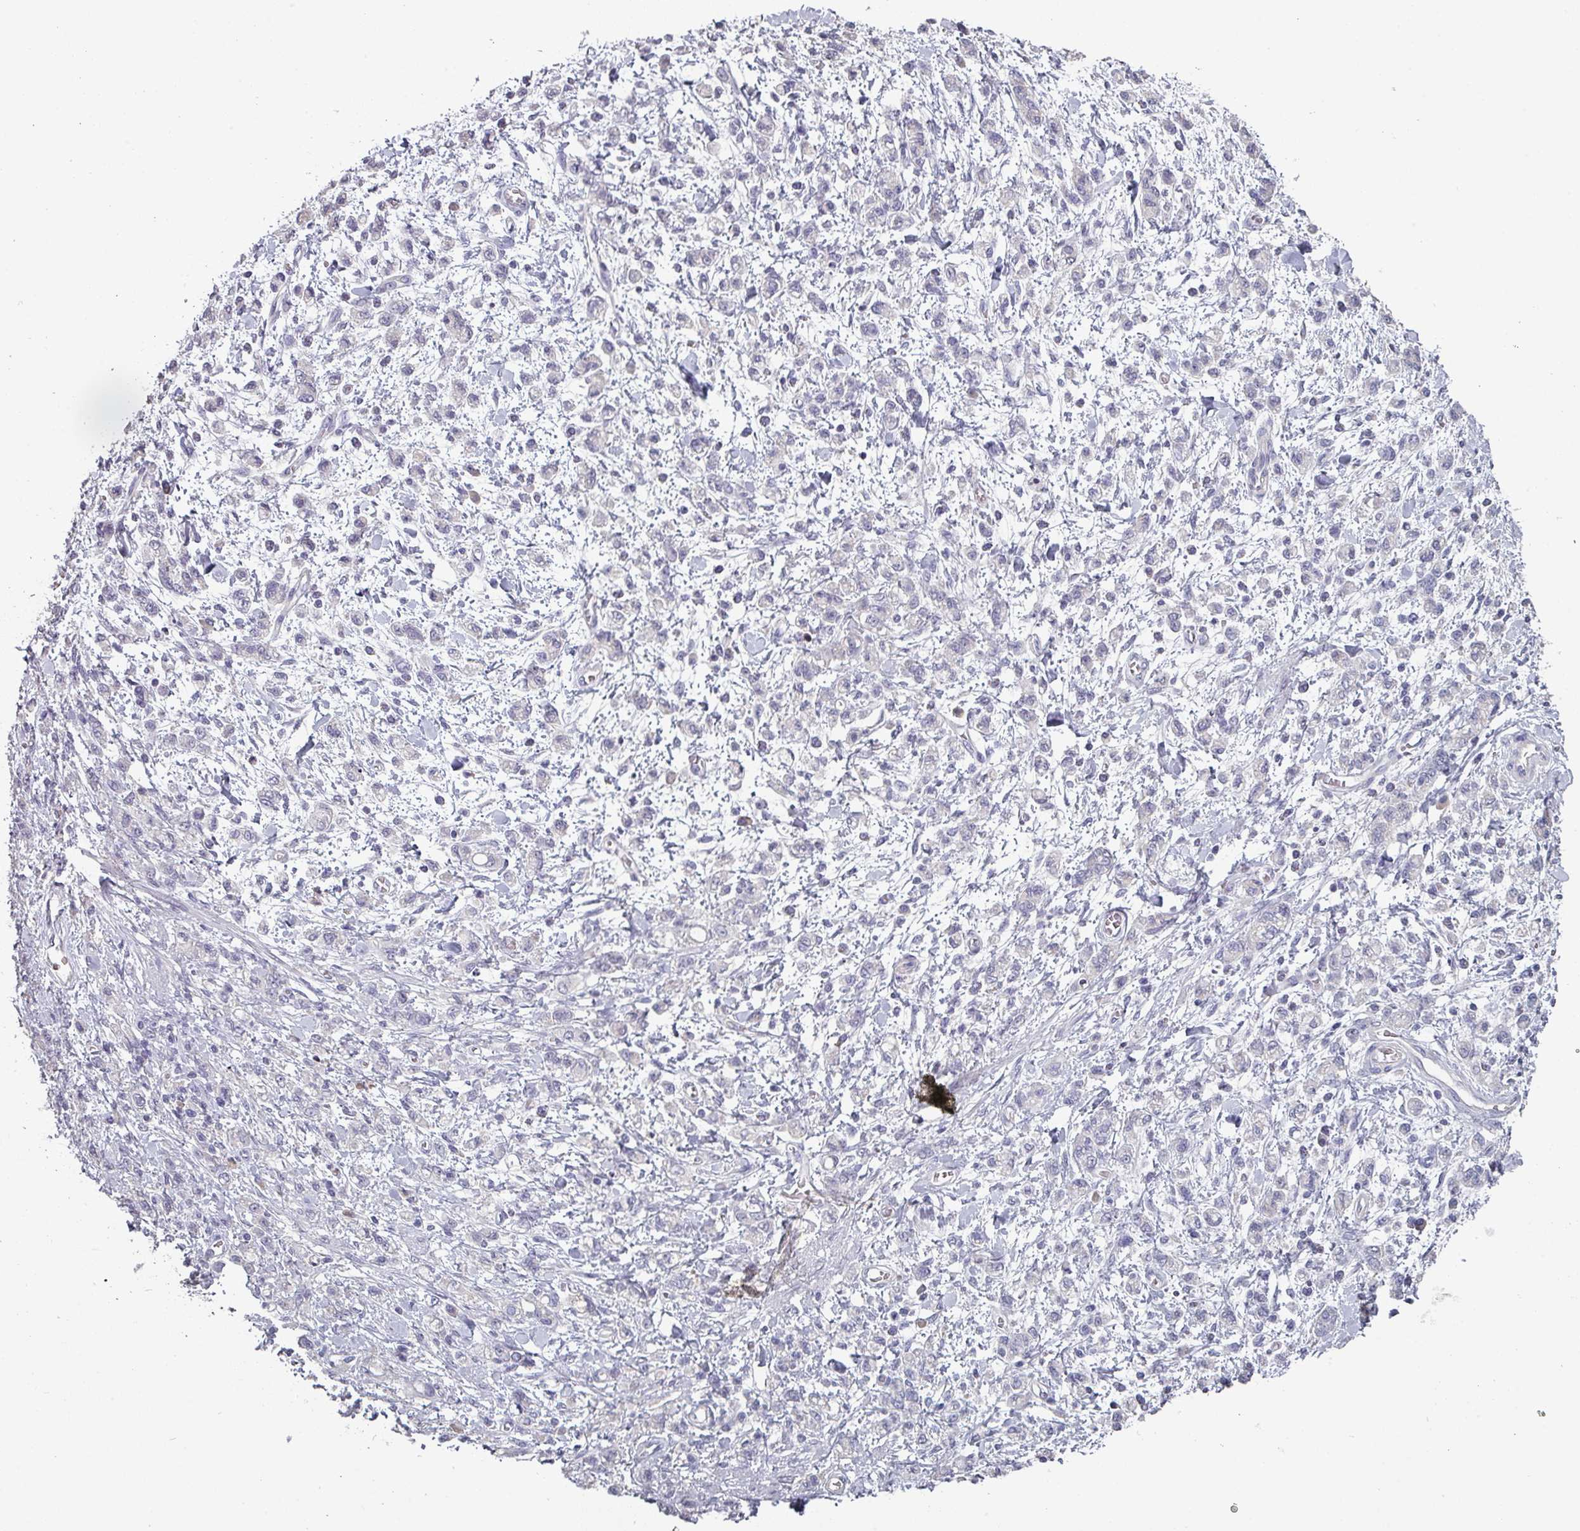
{"staining": {"intensity": "negative", "quantity": "none", "location": "none"}, "tissue": "stomach cancer", "cell_type": "Tumor cells", "image_type": "cancer", "snomed": [{"axis": "morphology", "description": "Adenocarcinoma, NOS"}, {"axis": "topography", "description": "Stomach"}], "caption": "This is an IHC photomicrograph of stomach adenocarcinoma. There is no staining in tumor cells.", "gene": "PRAMEF8", "patient": {"sex": "male", "age": 77}}